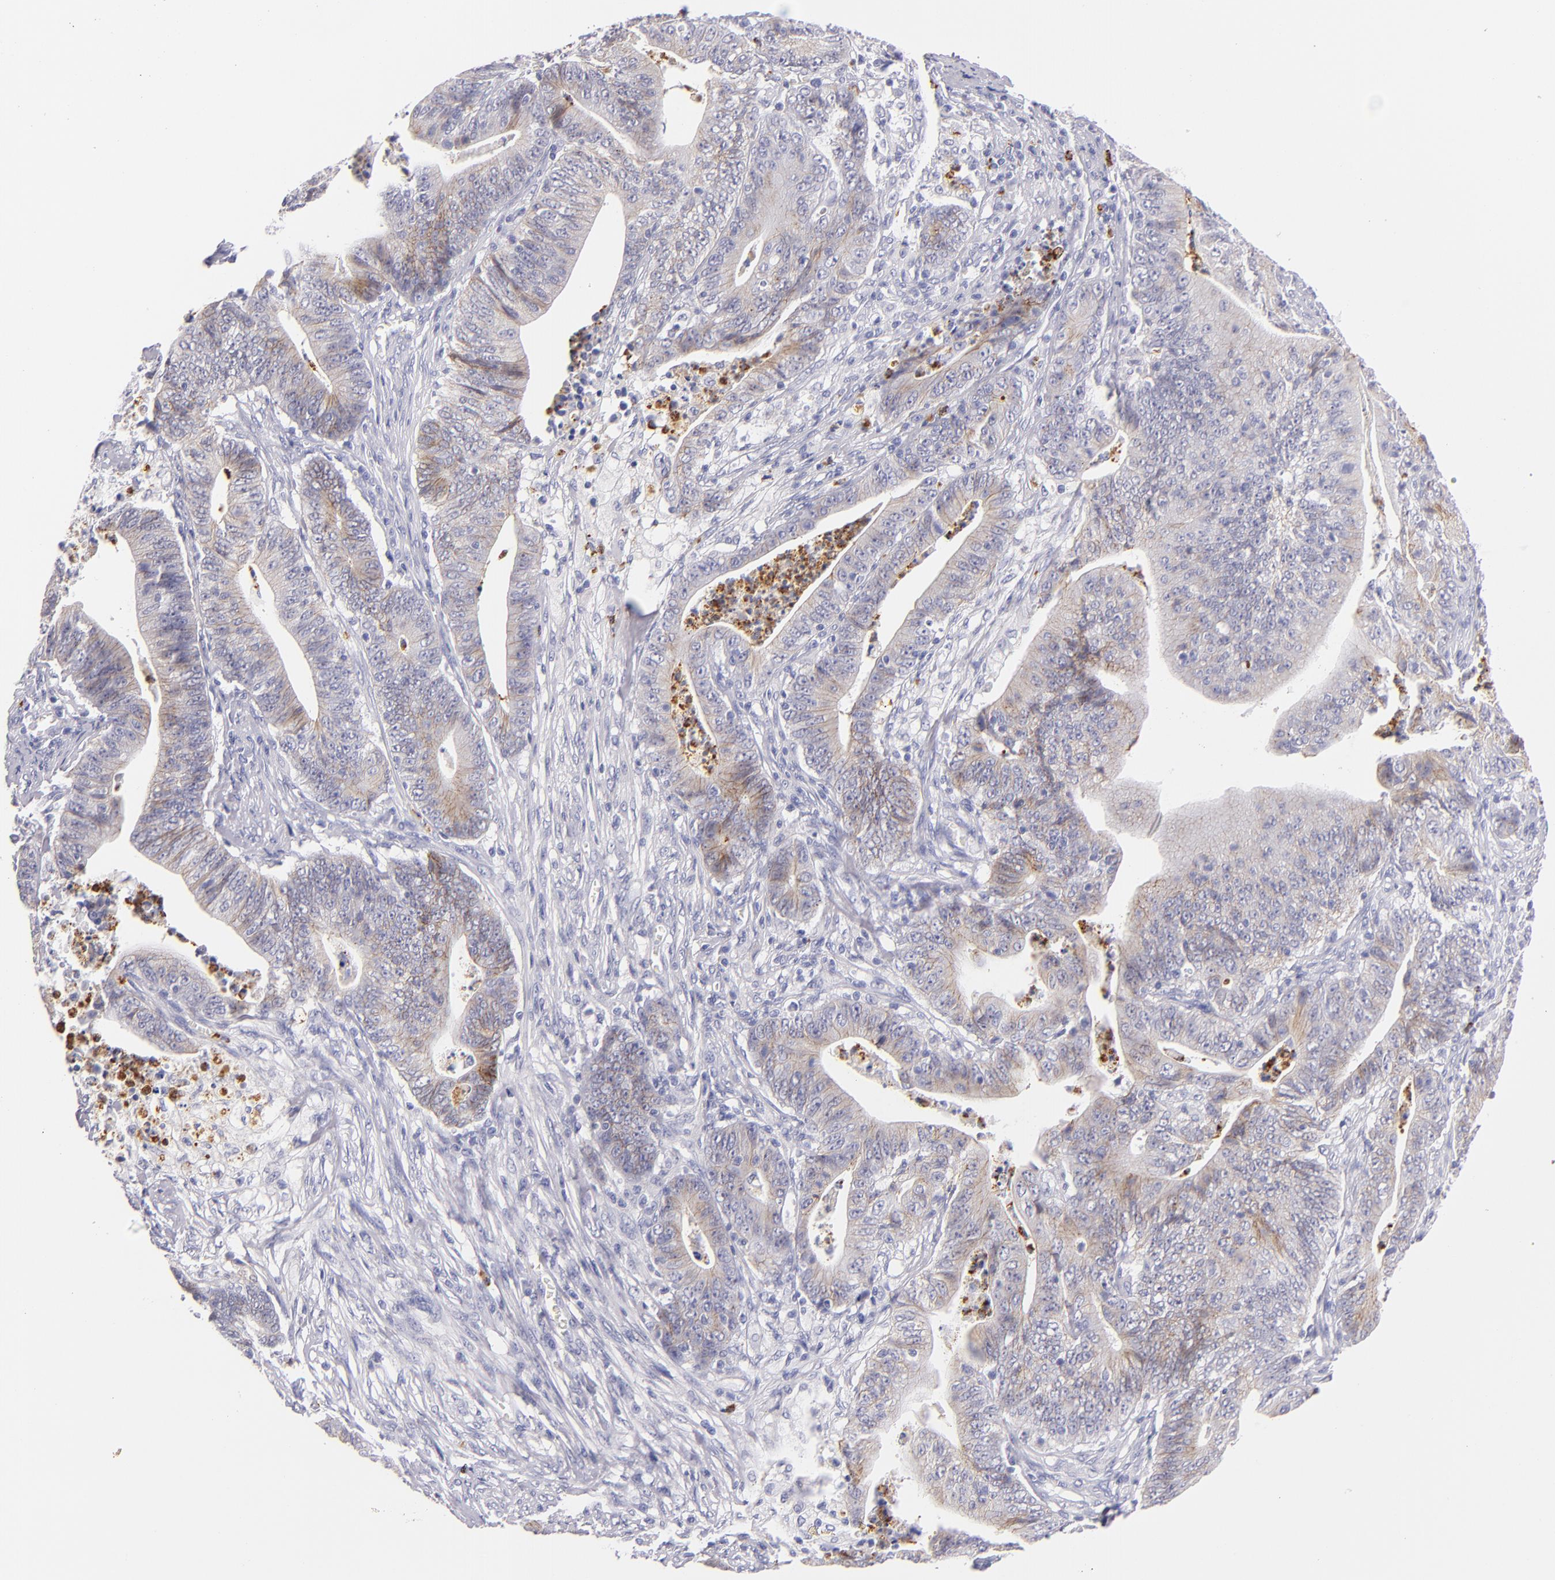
{"staining": {"intensity": "weak", "quantity": "25%-75%", "location": "cytoplasmic/membranous"}, "tissue": "stomach cancer", "cell_type": "Tumor cells", "image_type": "cancer", "snomed": [{"axis": "morphology", "description": "Adenocarcinoma, NOS"}, {"axis": "topography", "description": "Stomach, lower"}], "caption": "Immunohistochemistry photomicrograph of neoplastic tissue: human stomach cancer (adenocarcinoma) stained using IHC reveals low levels of weak protein expression localized specifically in the cytoplasmic/membranous of tumor cells, appearing as a cytoplasmic/membranous brown color.", "gene": "CDH3", "patient": {"sex": "female", "age": 86}}